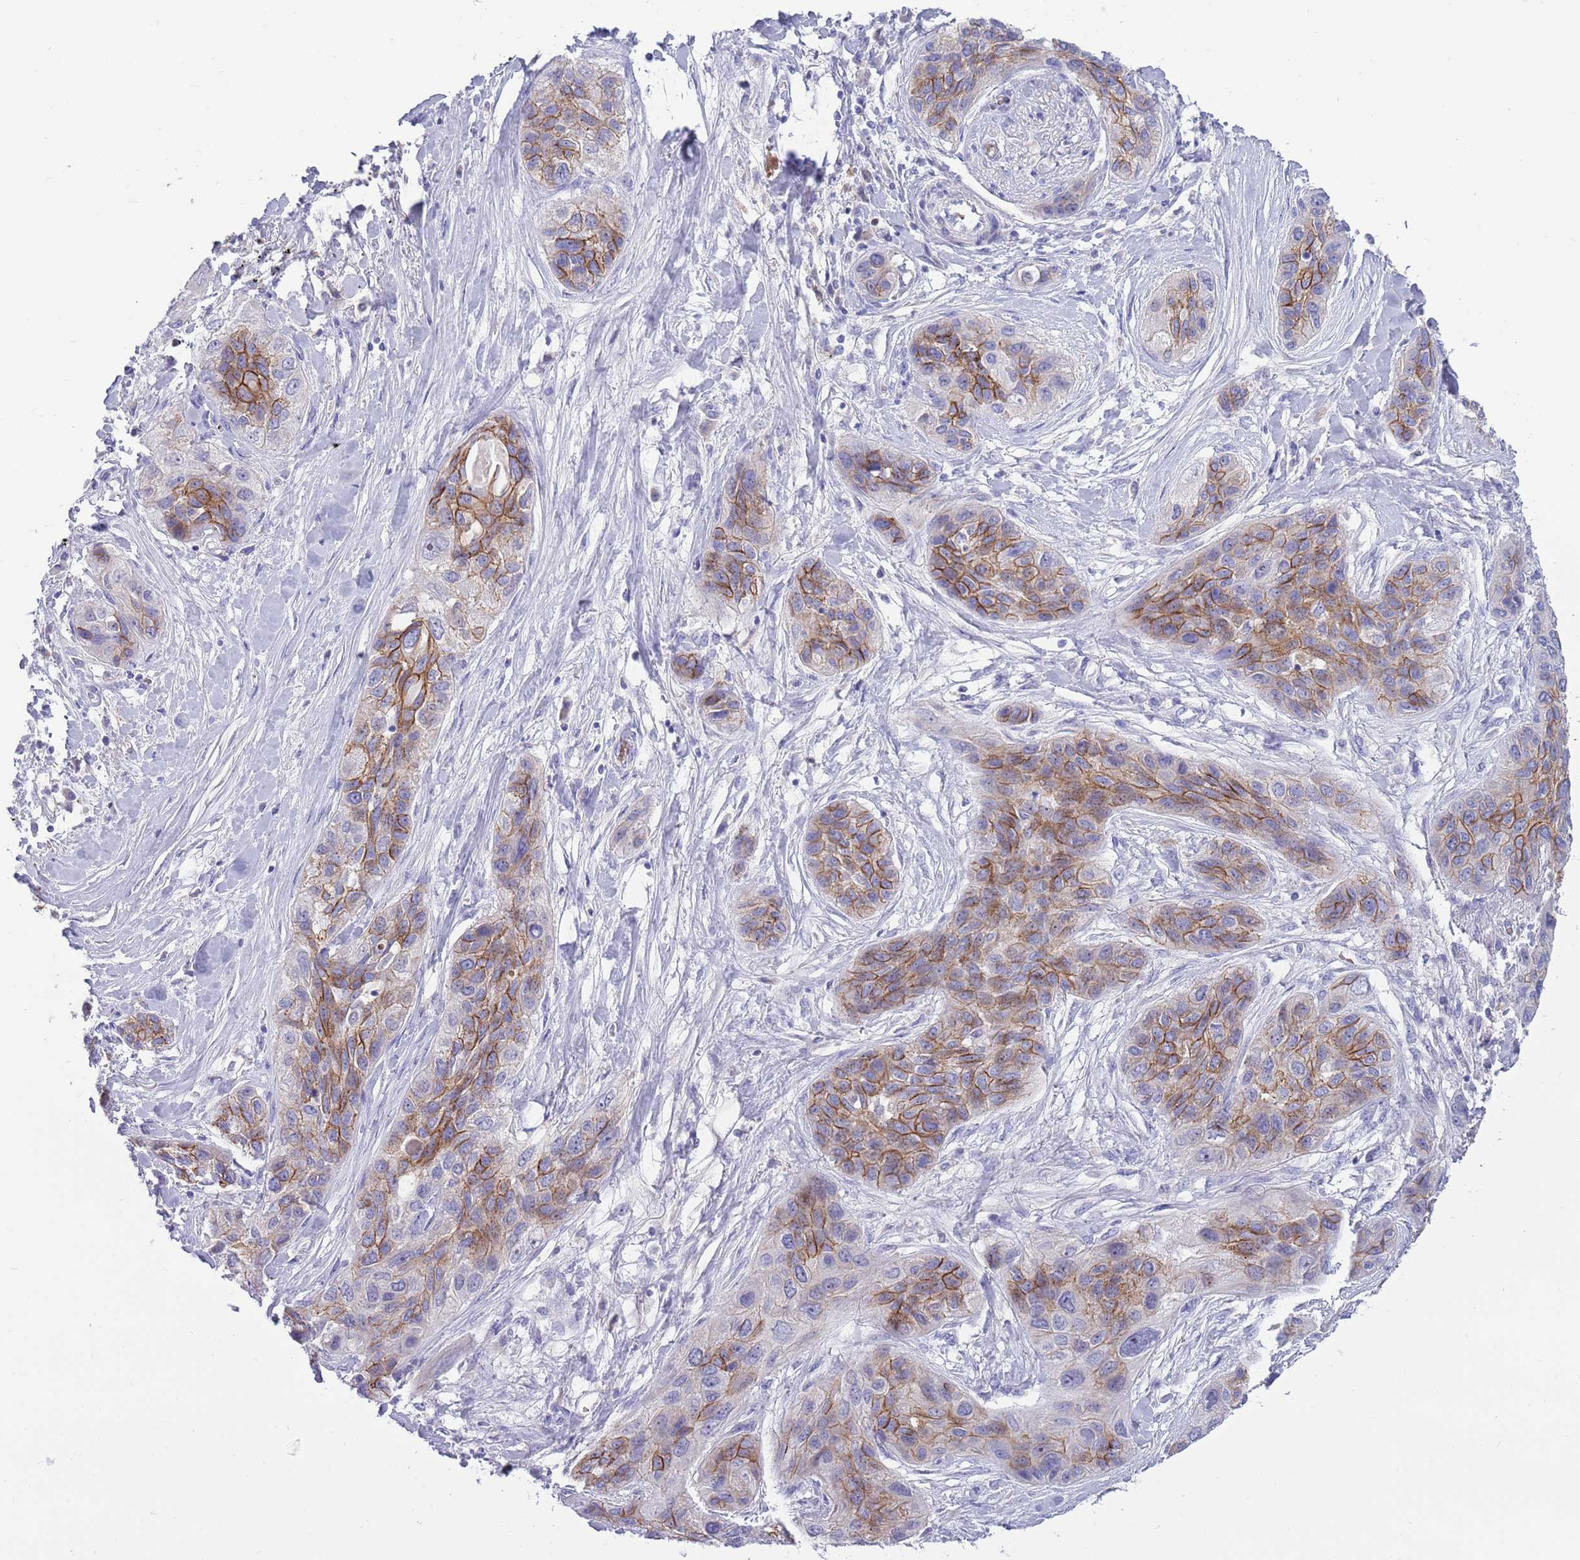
{"staining": {"intensity": "moderate", "quantity": ">75%", "location": "cytoplasmic/membranous"}, "tissue": "lung cancer", "cell_type": "Tumor cells", "image_type": "cancer", "snomed": [{"axis": "morphology", "description": "Squamous cell carcinoma, NOS"}, {"axis": "topography", "description": "Lung"}], "caption": "The photomicrograph displays a brown stain indicating the presence of a protein in the cytoplasmic/membranous of tumor cells in lung squamous cell carcinoma.", "gene": "DDHD1", "patient": {"sex": "female", "age": 70}}